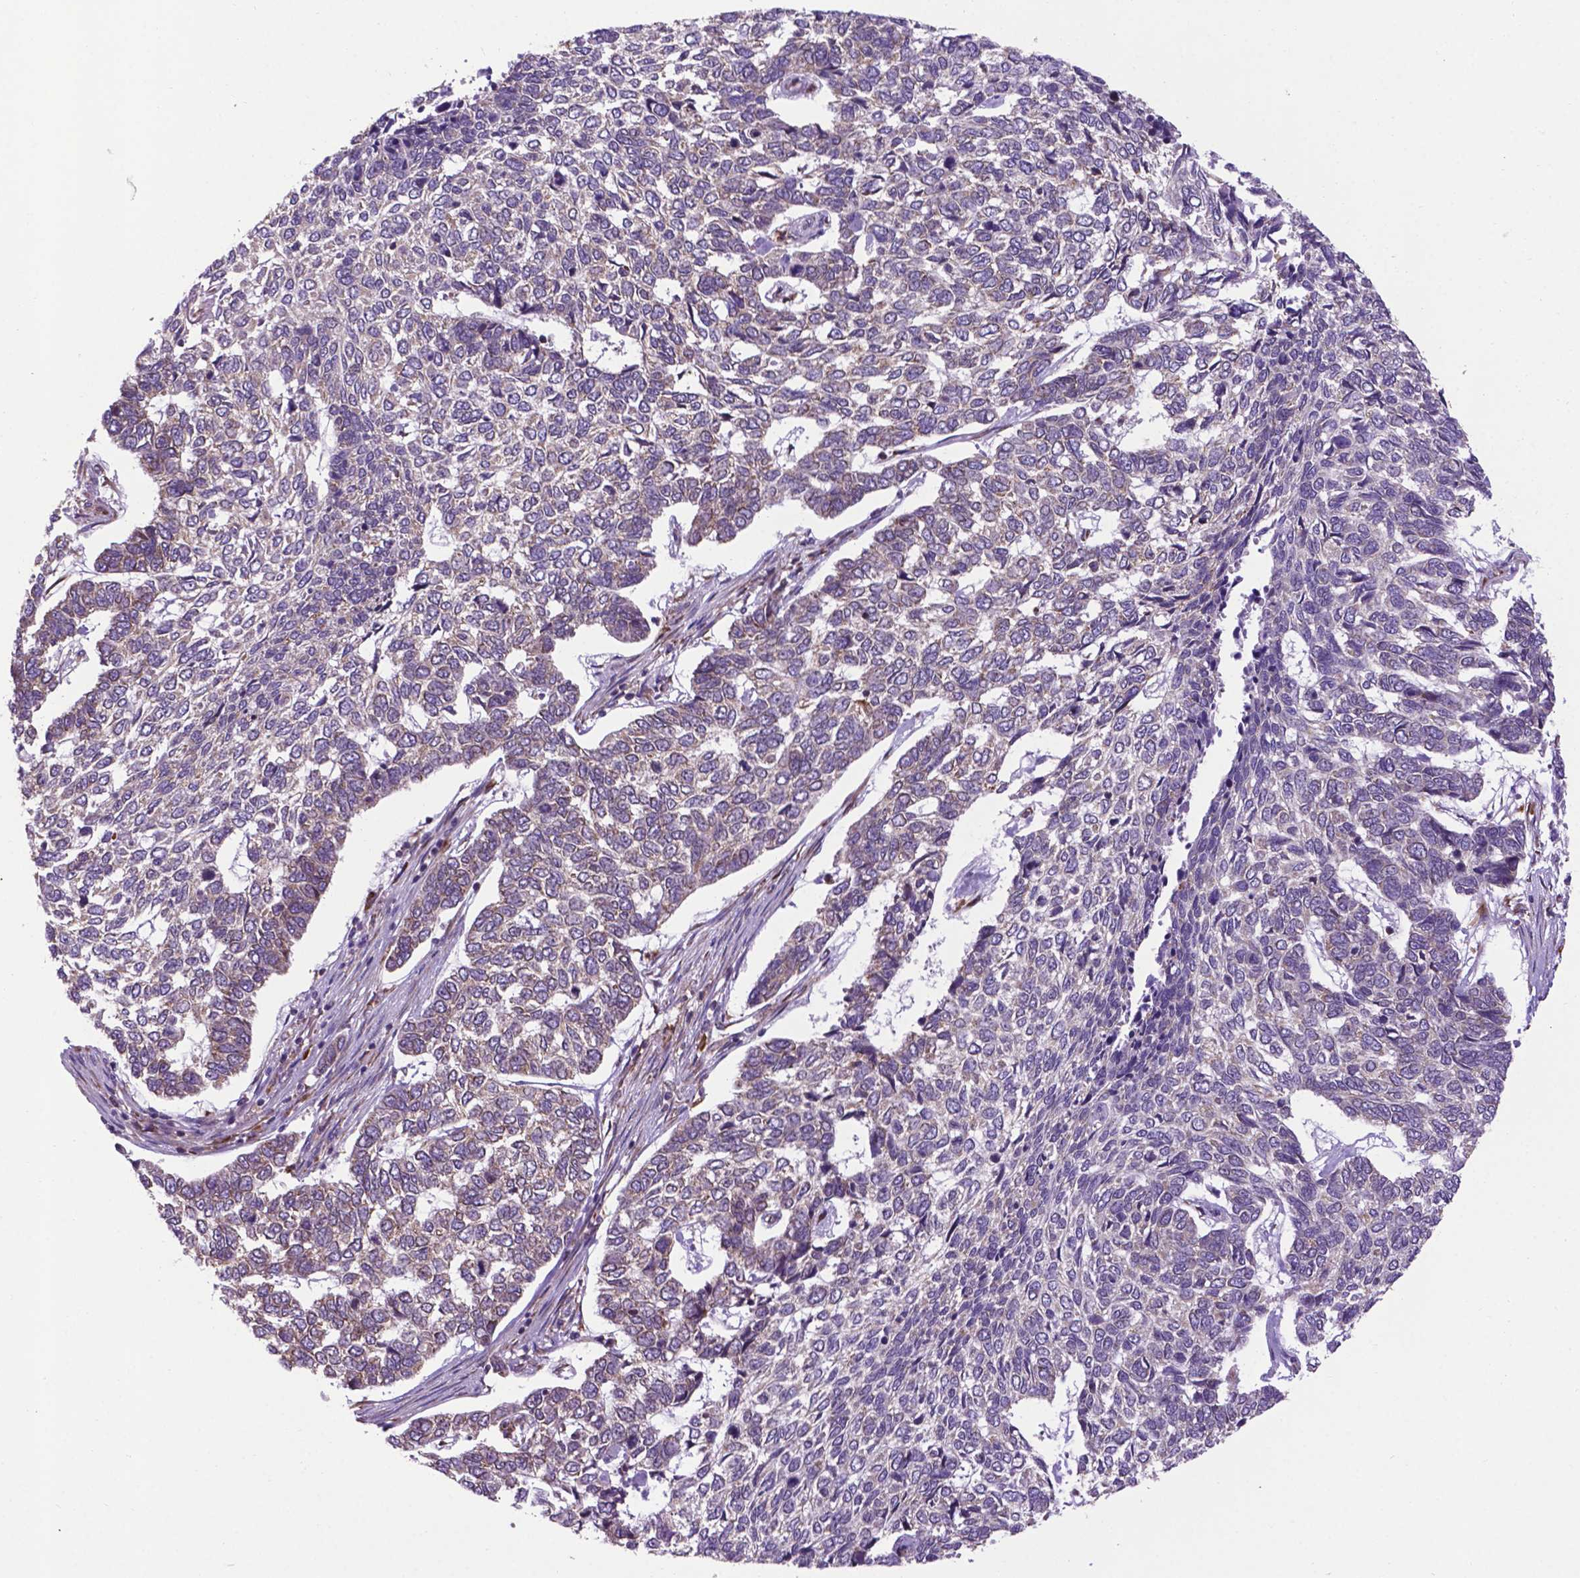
{"staining": {"intensity": "negative", "quantity": "none", "location": "none"}, "tissue": "skin cancer", "cell_type": "Tumor cells", "image_type": "cancer", "snomed": [{"axis": "morphology", "description": "Basal cell carcinoma"}, {"axis": "topography", "description": "Skin"}], "caption": "A photomicrograph of human skin basal cell carcinoma is negative for staining in tumor cells.", "gene": "WDR83OS", "patient": {"sex": "female", "age": 65}}